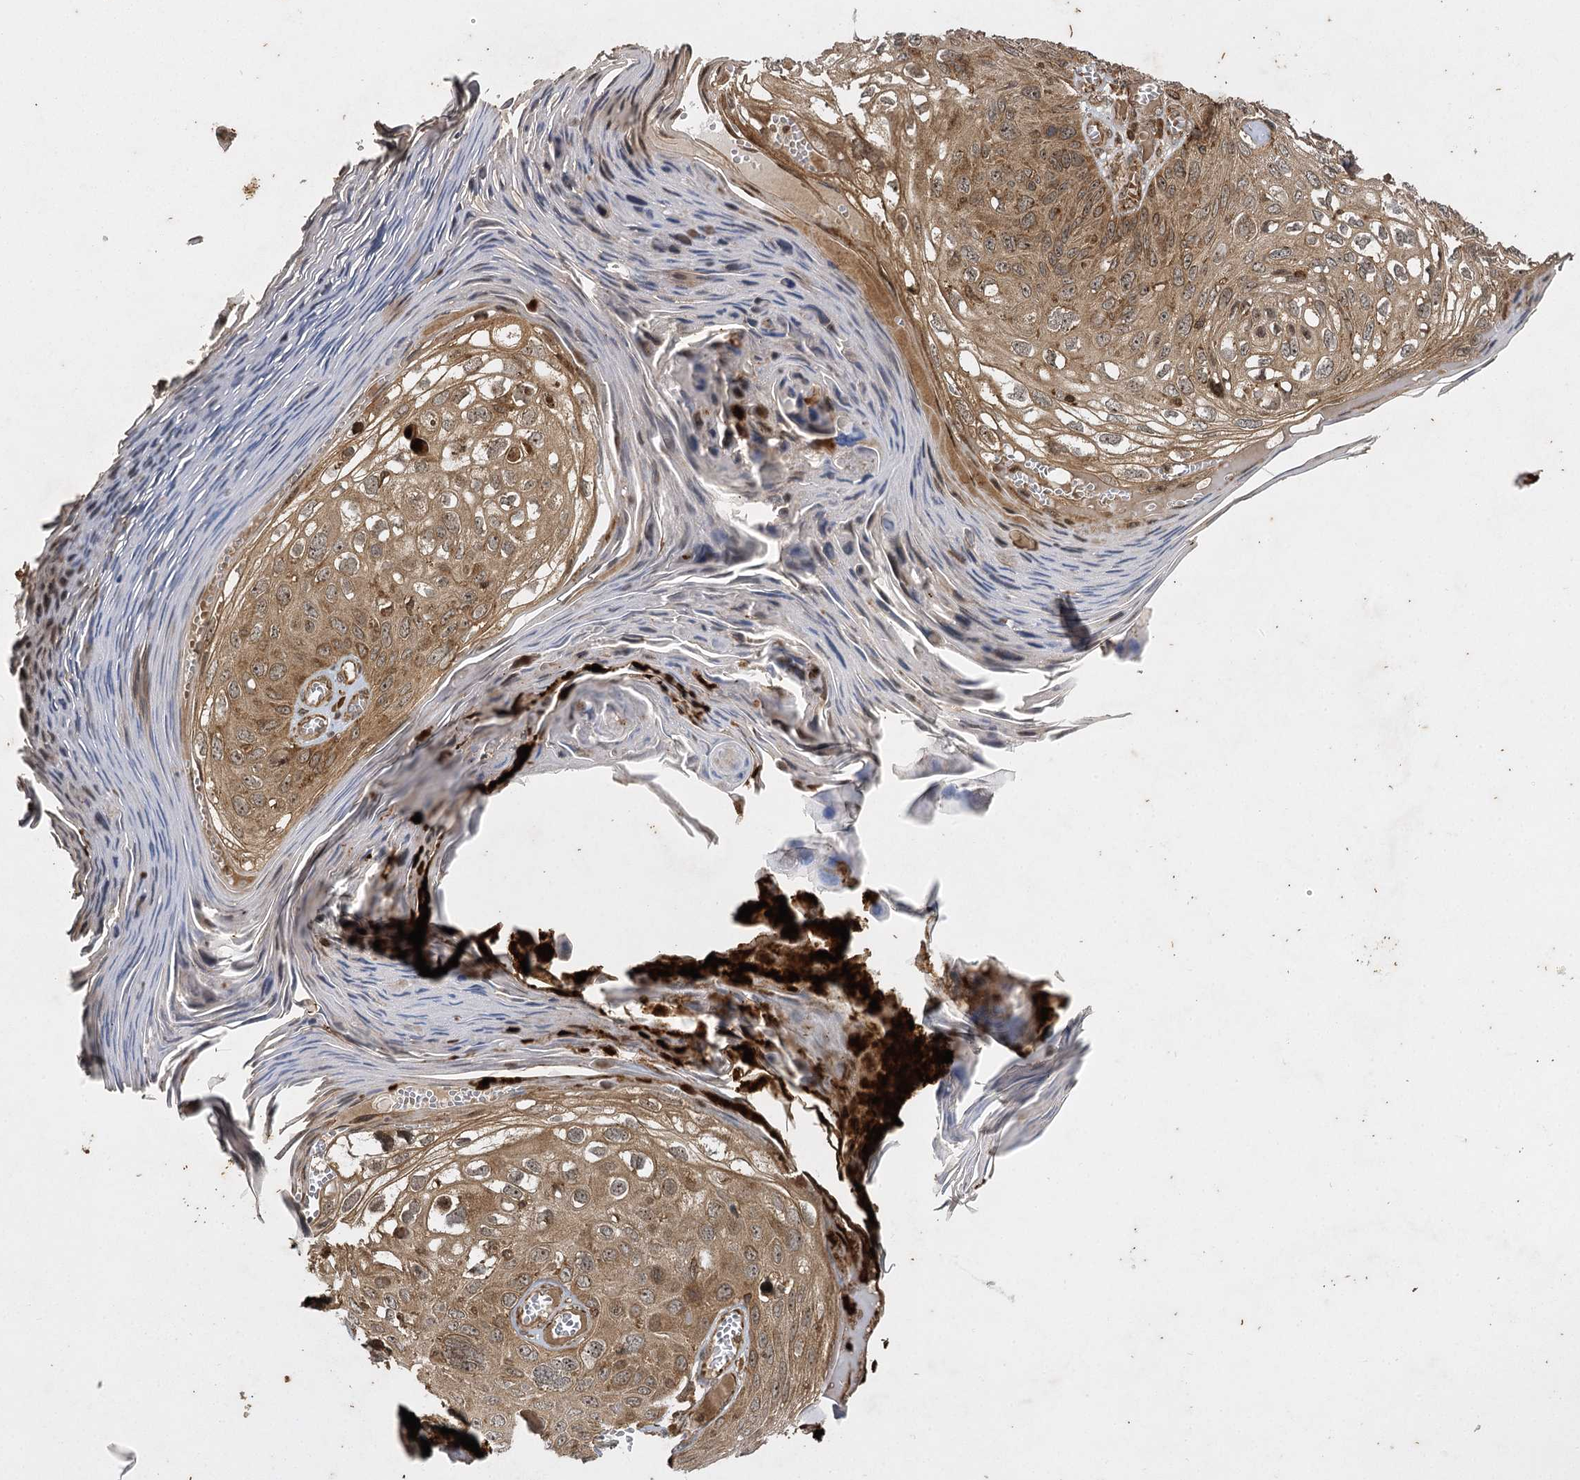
{"staining": {"intensity": "moderate", "quantity": "25%-75%", "location": "cytoplasmic/membranous,nuclear"}, "tissue": "skin cancer", "cell_type": "Tumor cells", "image_type": "cancer", "snomed": [{"axis": "morphology", "description": "Squamous cell carcinoma, NOS"}, {"axis": "topography", "description": "Skin"}], "caption": "Skin squamous cell carcinoma tissue reveals moderate cytoplasmic/membranous and nuclear staining in about 25%-75% of tumor cells, visualized by immunohistochemistry. The staining is performed using DAB brown chromogen to label protein expression. The nuclei are counter-stained blue using hematoxylin.", "gene": "IL11RA", "patient": {"sex": "female", "age": 90}}